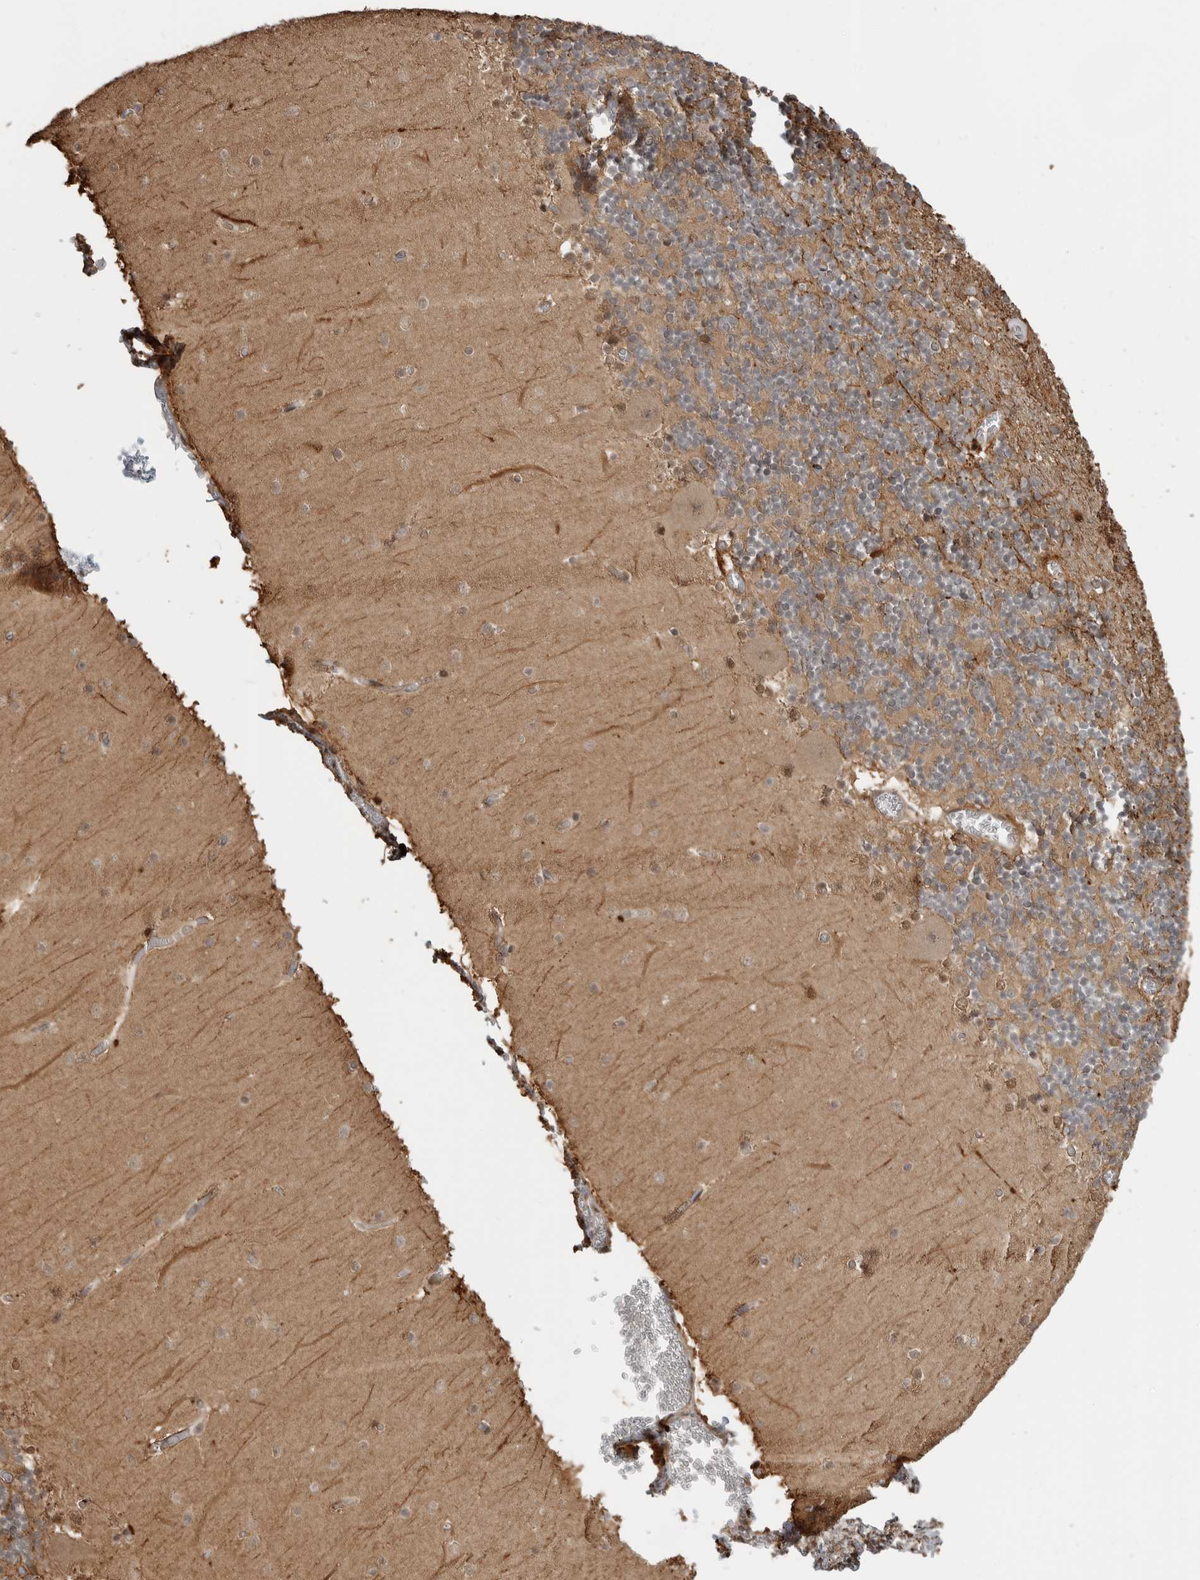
{"staining": {"intensity": "moderate", "quantity": "25%-75%", "location": "cytoplasmic/membranous"}, "tissue": "cerebellum", "cell_type": "Cells in granular layer", "image_type": "normal", "snomed": [{"axis": "morphology", "description": "Normal tissue, NOS"}, {"axis": "topography", "description": "Cerebellum"}], "caption": "High-magnification brightfield microscopy of benign cerebellum stained with DAB (brown) and counterstained with hematoxylin (blue). cells in granular layer exhibit moderate cytoplasmic/membranous staining is present in approximately25%-75% of cells. (DAB IHC, brown staining for protein, blue staining for nuclei).", "gene": "BMP2K", "patient": {"sex": "female", "age": 28}}